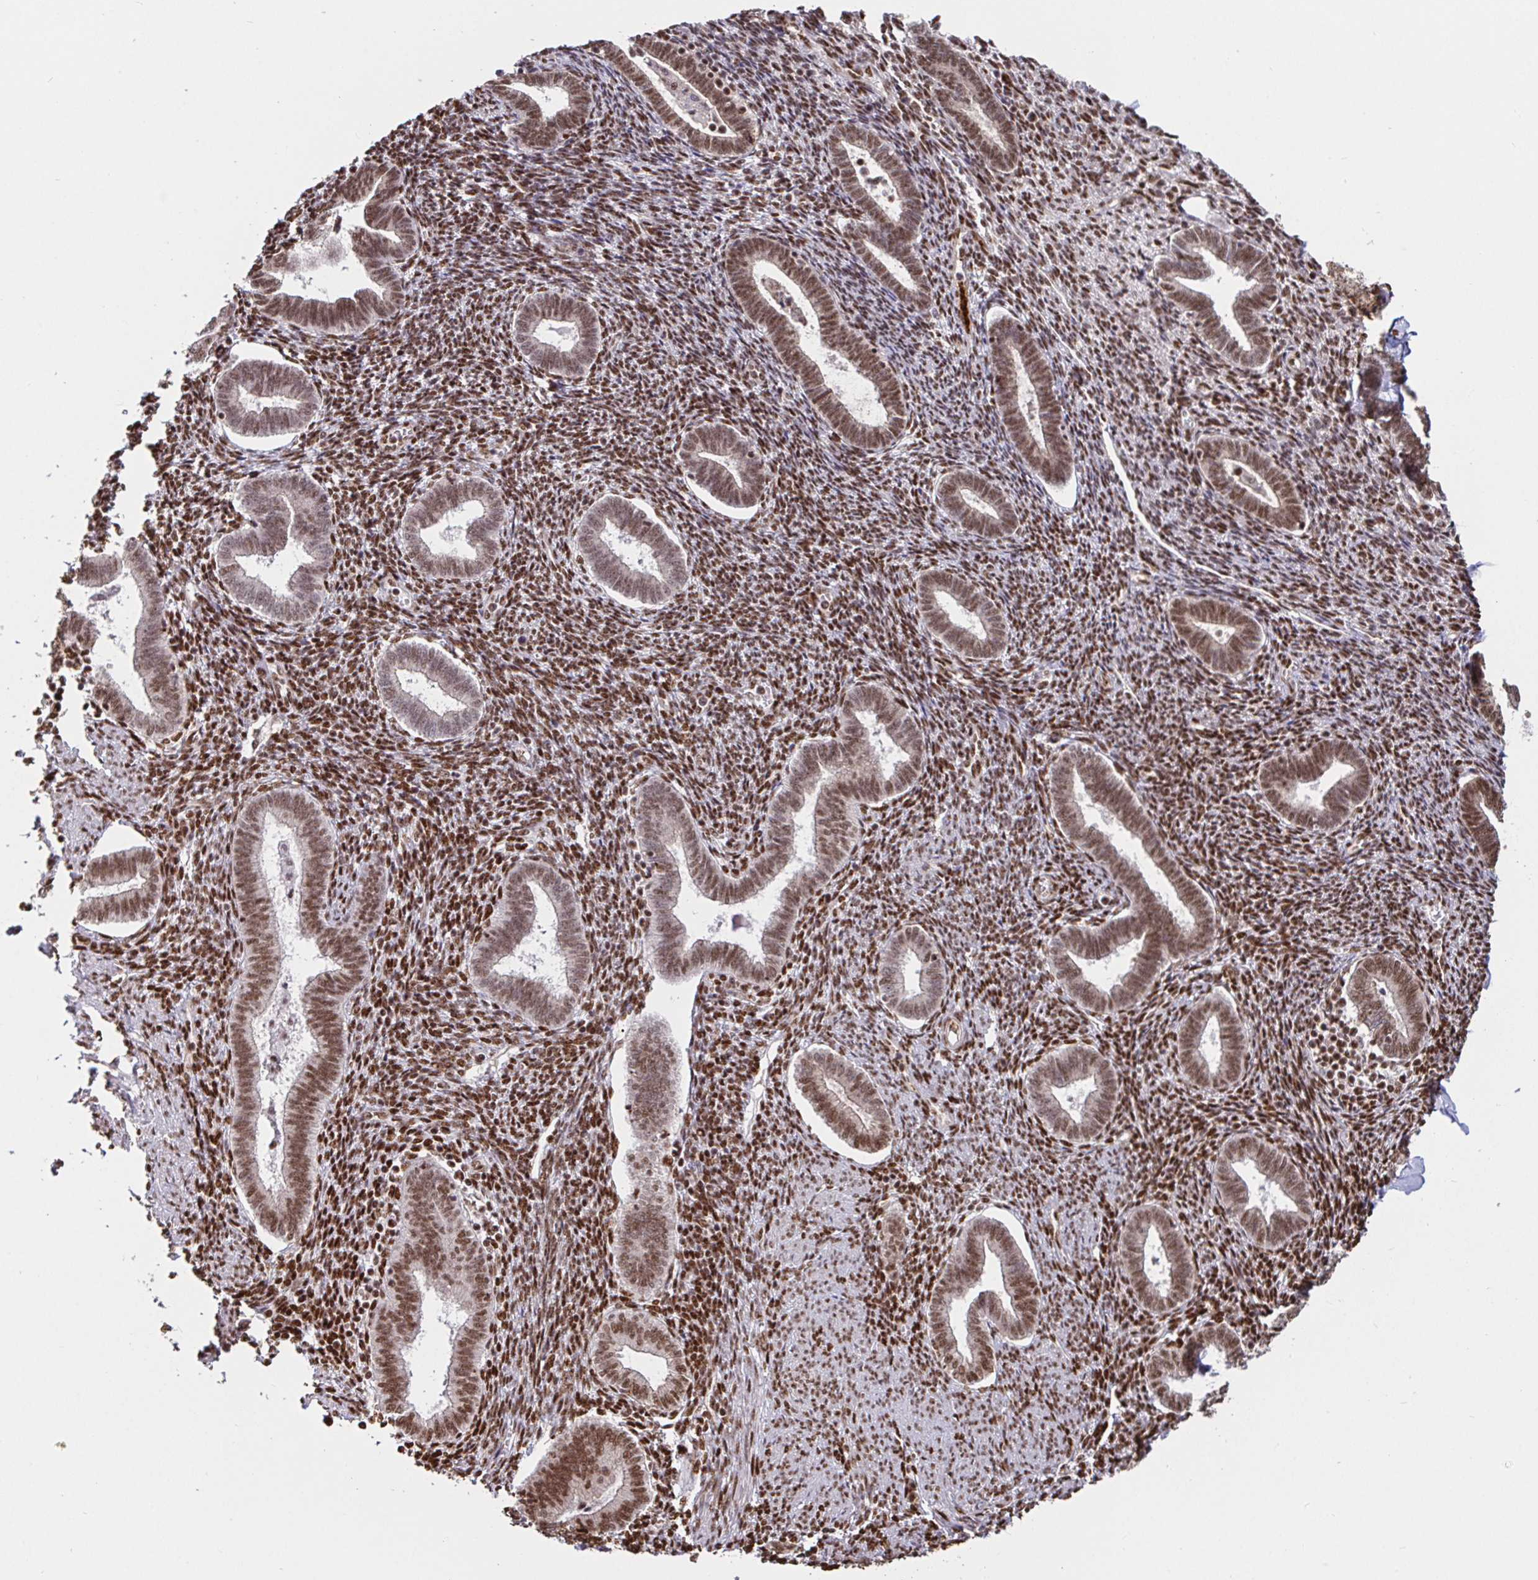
{"staining": {"intensity": "strong", "quantity": ">75%", "location": "nuclear"}, "tissue": "endometrium", "cell_type": "Cells in endometrial stroma", "image_type": "normal", "snomed": [{"axis": "morphology", "description": "Normal tissue, NOS"}, {"axis": "topography", "description": "Endometrium"}], "caption": "Endometrium stained with immunohistochemistry displays strong nuclear expression in about >75% of cells in endometrial stroma. Immunohistochemistry stains the protein in brown and the nuclei are stained blue.", "gene": "SP3", "patient": {"sex": "female", "age": 42}}